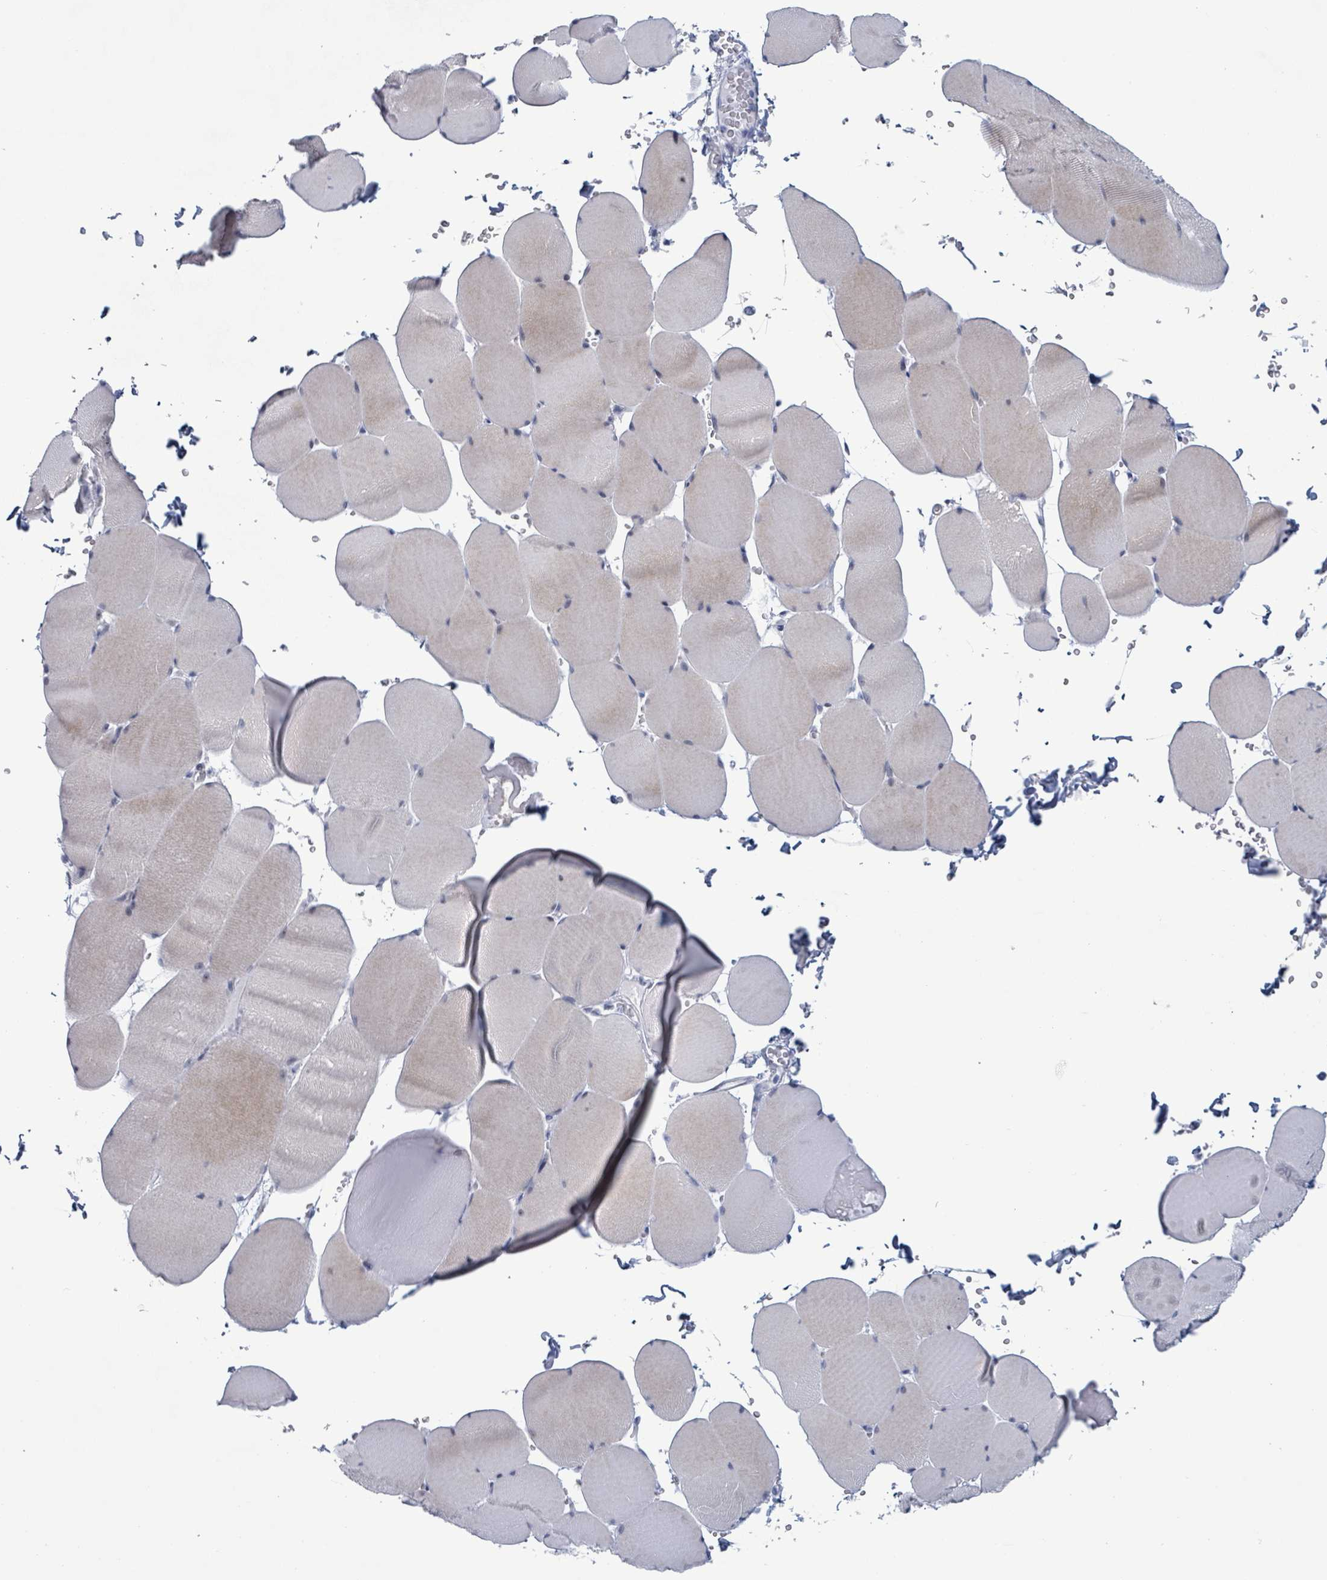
{"staining": {"intensity": "moderate", "quantity": "25%-75%", "location": "cytoplasmic/membranous"}, "tissue": "skeletal muscle", "cell_type": "Myocytes", "image_type": "normal", "snomed": [{"axis": "morphology", "description": "Normal tissue, NOS"}, {"axis": "topography", "description": "Skeletal muscle"}, {"axis": "topography", "description": "Head-Neck"}], "caption": "The histopathology image reveals staining of normal skeletal muscle, revealing moderate cytoplasmic/membranous protein positivity (brown color) within myocytes.", "gene": "ZNF771", "patient": {"sex": "male", "age": 66}}